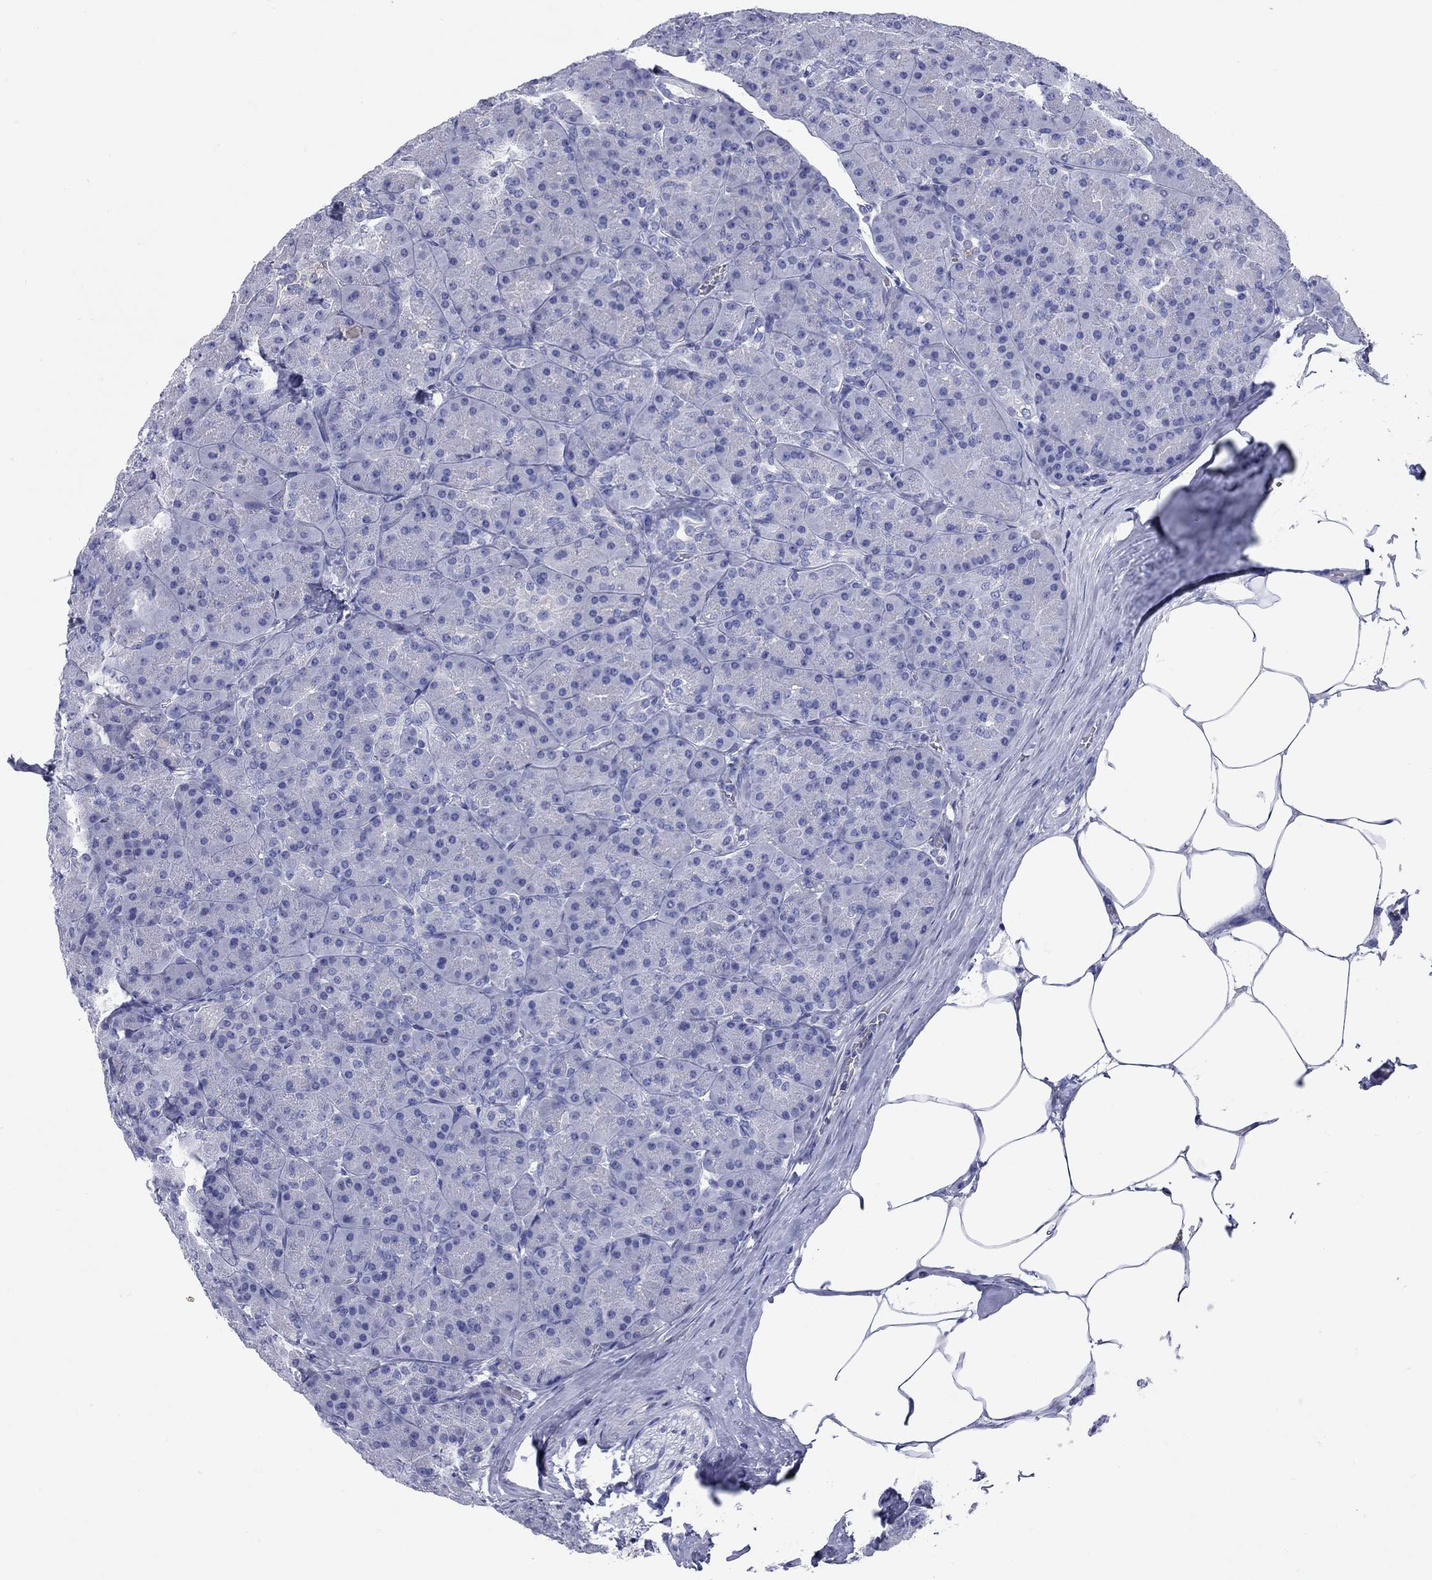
{"staining": {"intensity": "negative", "quantity": "none", "location": "none"}, "tissue": "pancreas", "cell_type": "Exocrine glandular cells", "image_type": "normal", "snomed": [{"axis": "morphology", "description": "Normal tissue, NOS"}, {"axis": "topography", "description": "Pancreas"}], "caption": "DAB immunohistochemical staining of unremarkable human pancreas displays no significant expression in exocrine glandular cells. (DAB (3,3'-diaminobenzidine) IHC visualized using brightfield microscopy, high magnification).", "gene": "CCNA1", "patient": {"sex": "male", "age": 57}}